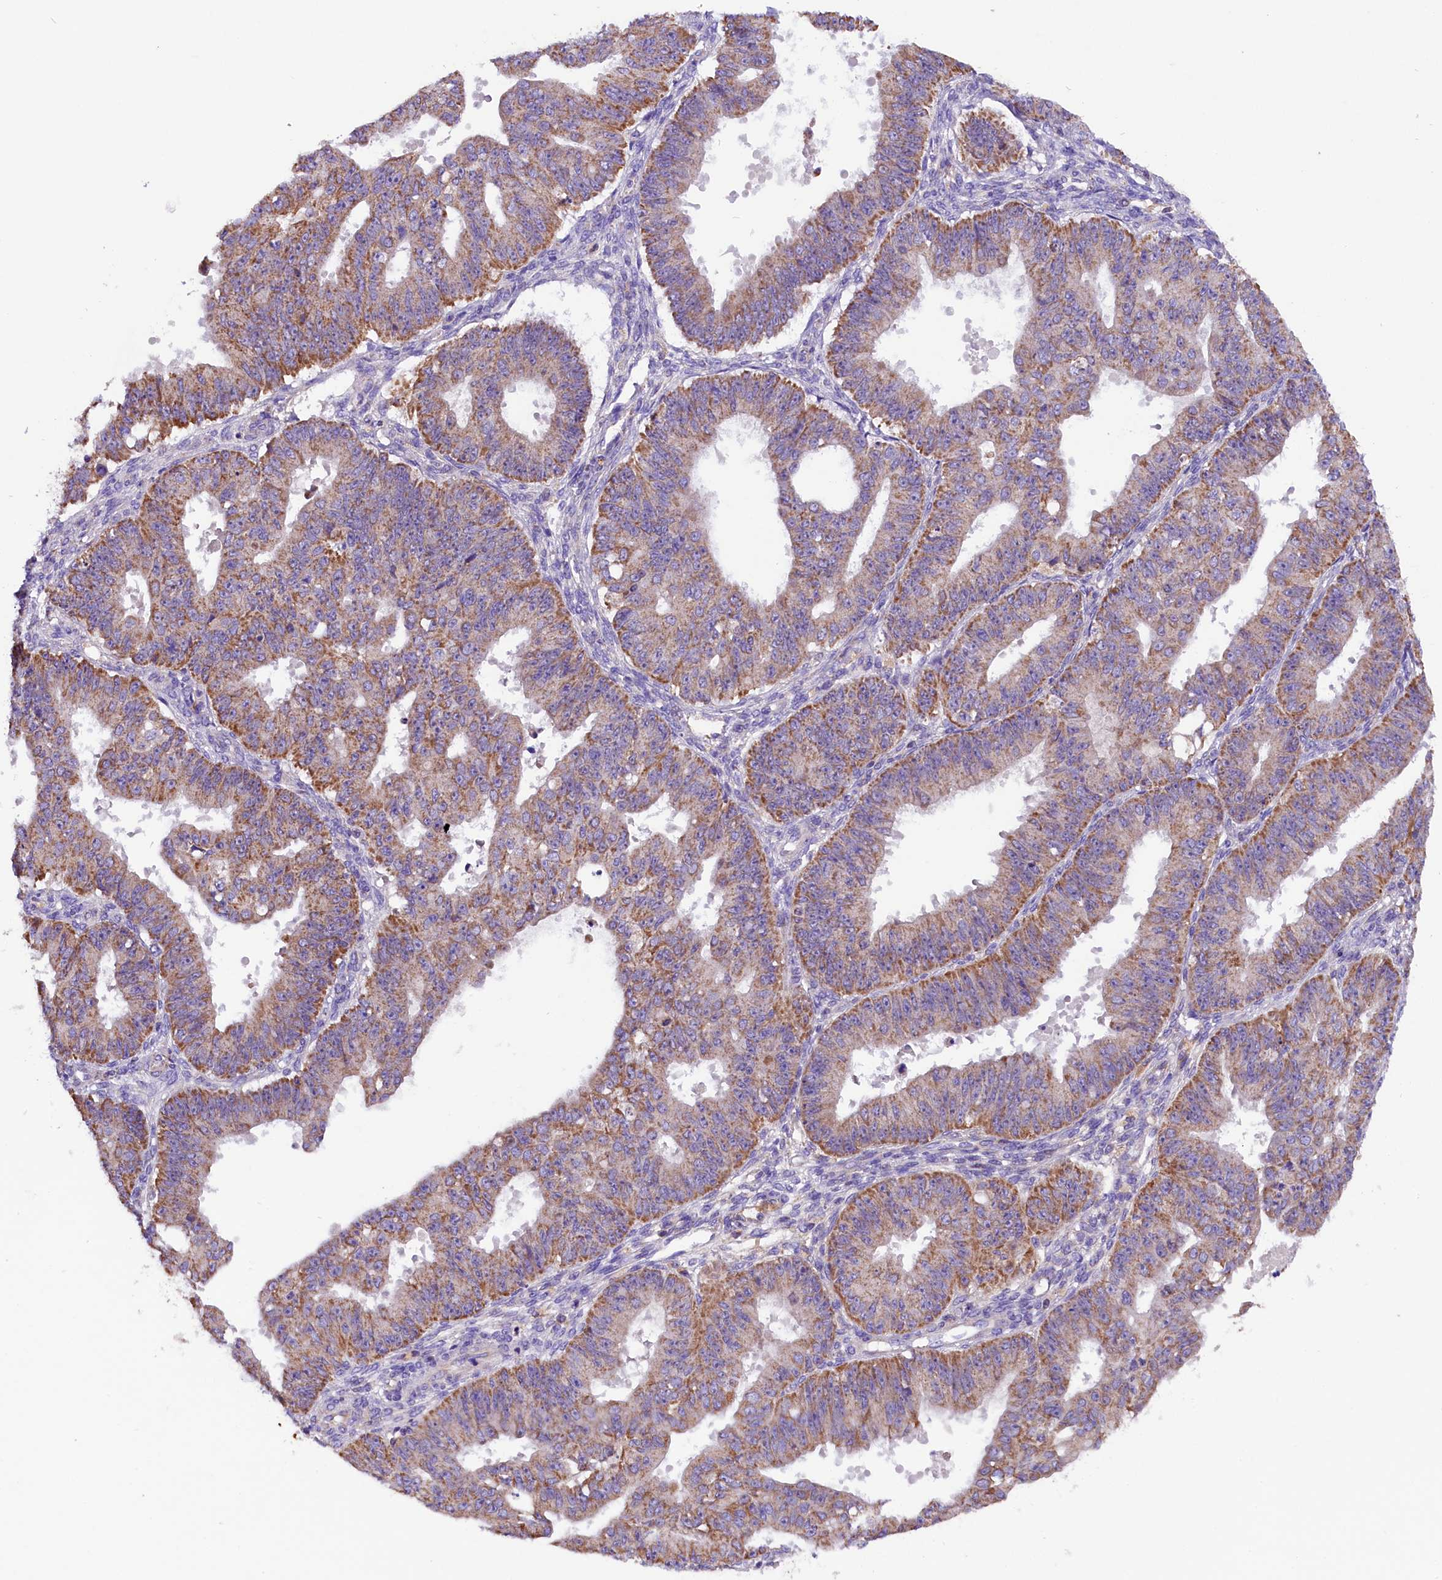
{"staining": {"intensity": "moderate", "quantity": ">75%", "location": "cytoplasmic/membranous"}, "tissue": "ovarian cancer", "cell_type": "Tumor cells", "image_type": "cancer", "snomed": [{"axis": "morphology", "description": "Carcinoma, endometroid"}, {"axis": "topography", "description": "Appendix"}, {"axis": "topography", "description": "Ovary"}], "caption": "A micrograph of ovarian endometroid carcinoma stained for a protein demonstrates moderate cytoplasmic/membranous brown staining in tumor cells.", "gene": "SIX5", "patient": {"sex": "female", "age": 42}}